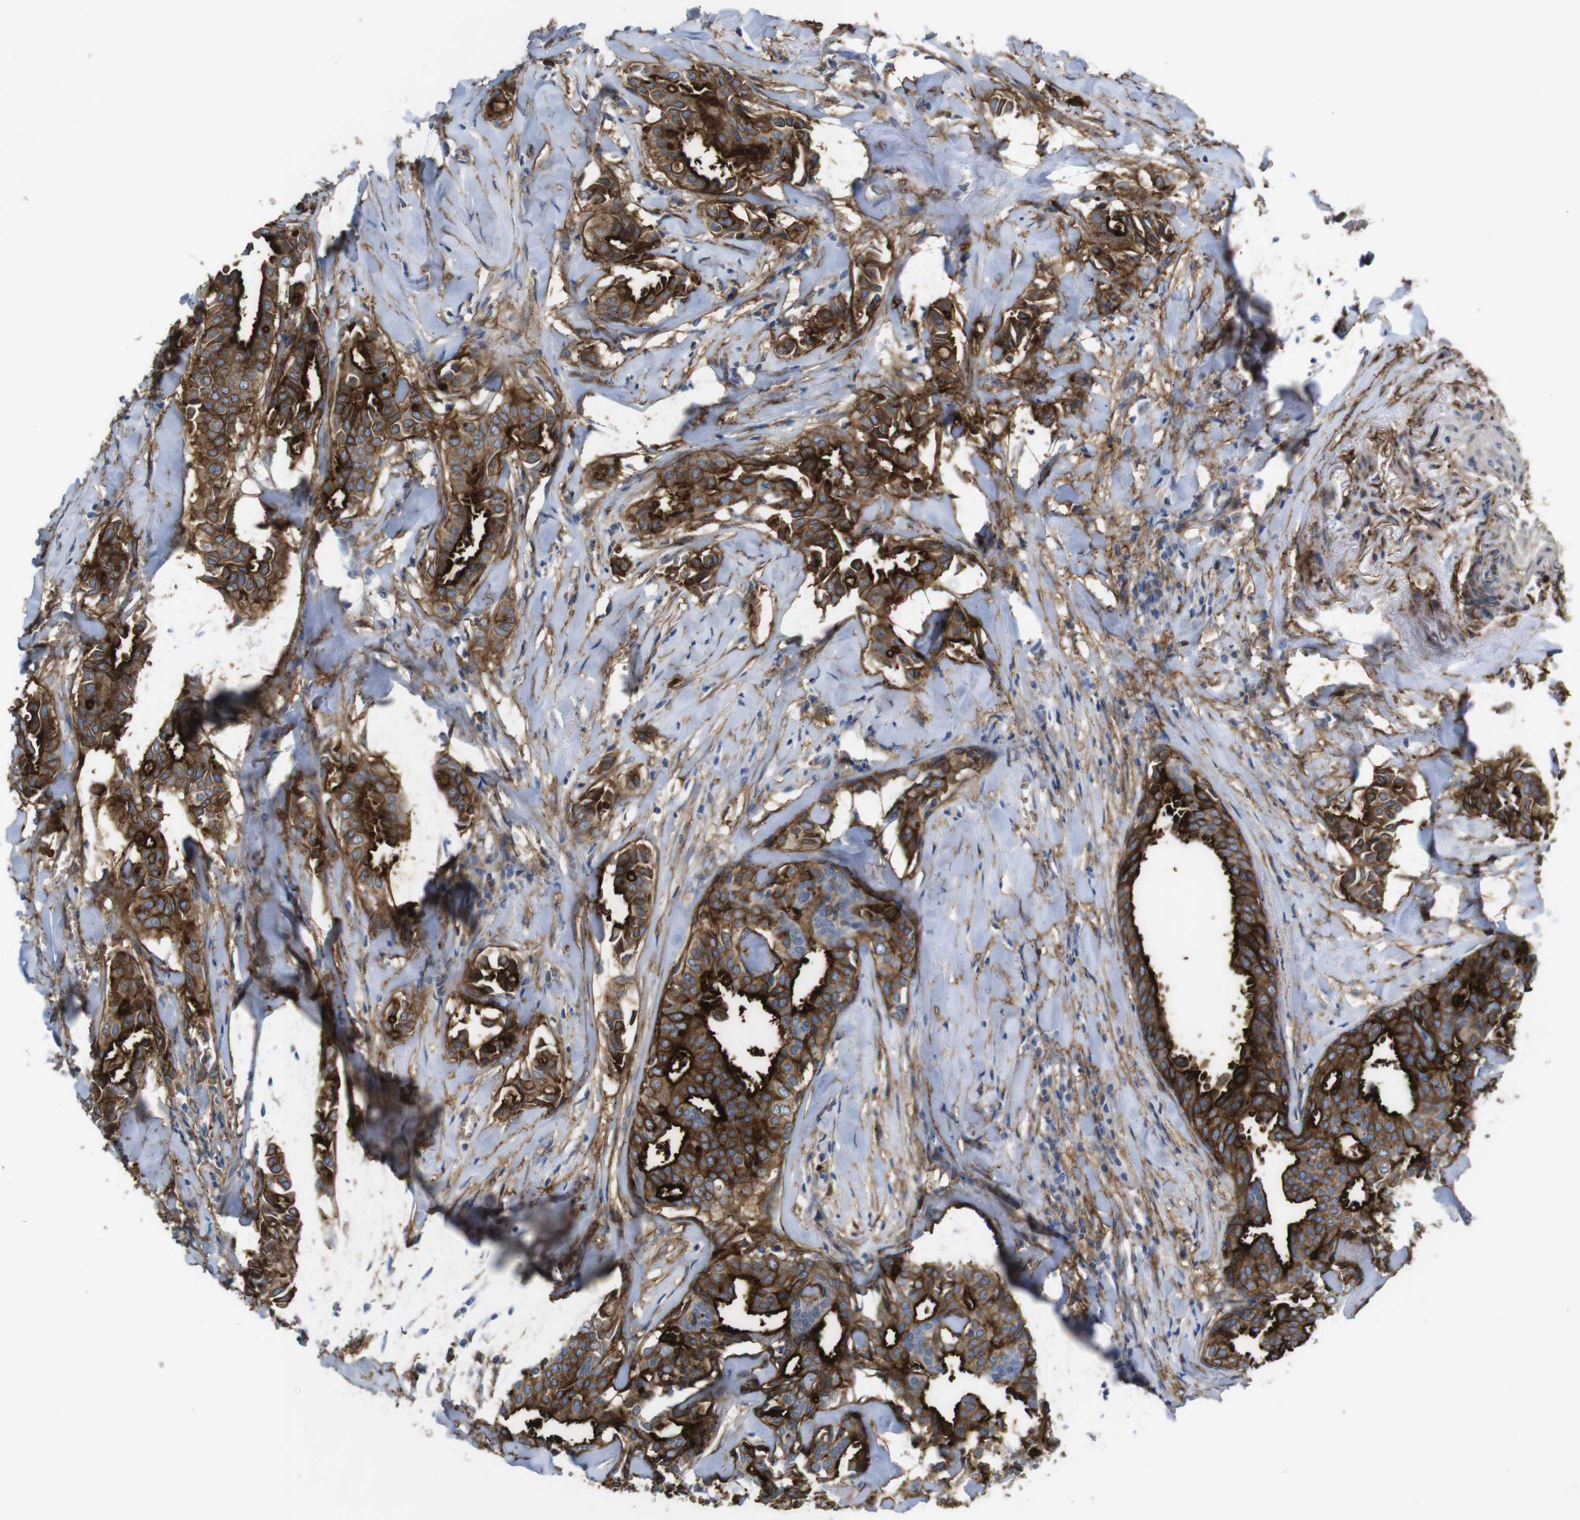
{"staining": {"intensity": "strong", "quantity": ">75%", "location": "cytoplasmic/membranous"}, "tissue": "head and neck cancer", "cell_type": "Tumor cells", "image_type": "cancer", "snomed": [{"axis": "morphology", "description": "Adenocarcinoma, NOS"}, {"axis": "topography", "description": "Salivary gland"}, {"axis": "topography", "description": "Head-Neck"}], "caption": "Head and neck adenocarcinoma tissue shows strong cytoplasmic/membranous staining in approximately >75% of tumor cells", "gene": "CYBRD1", "patient": {"sex": "female", "age": 59}}